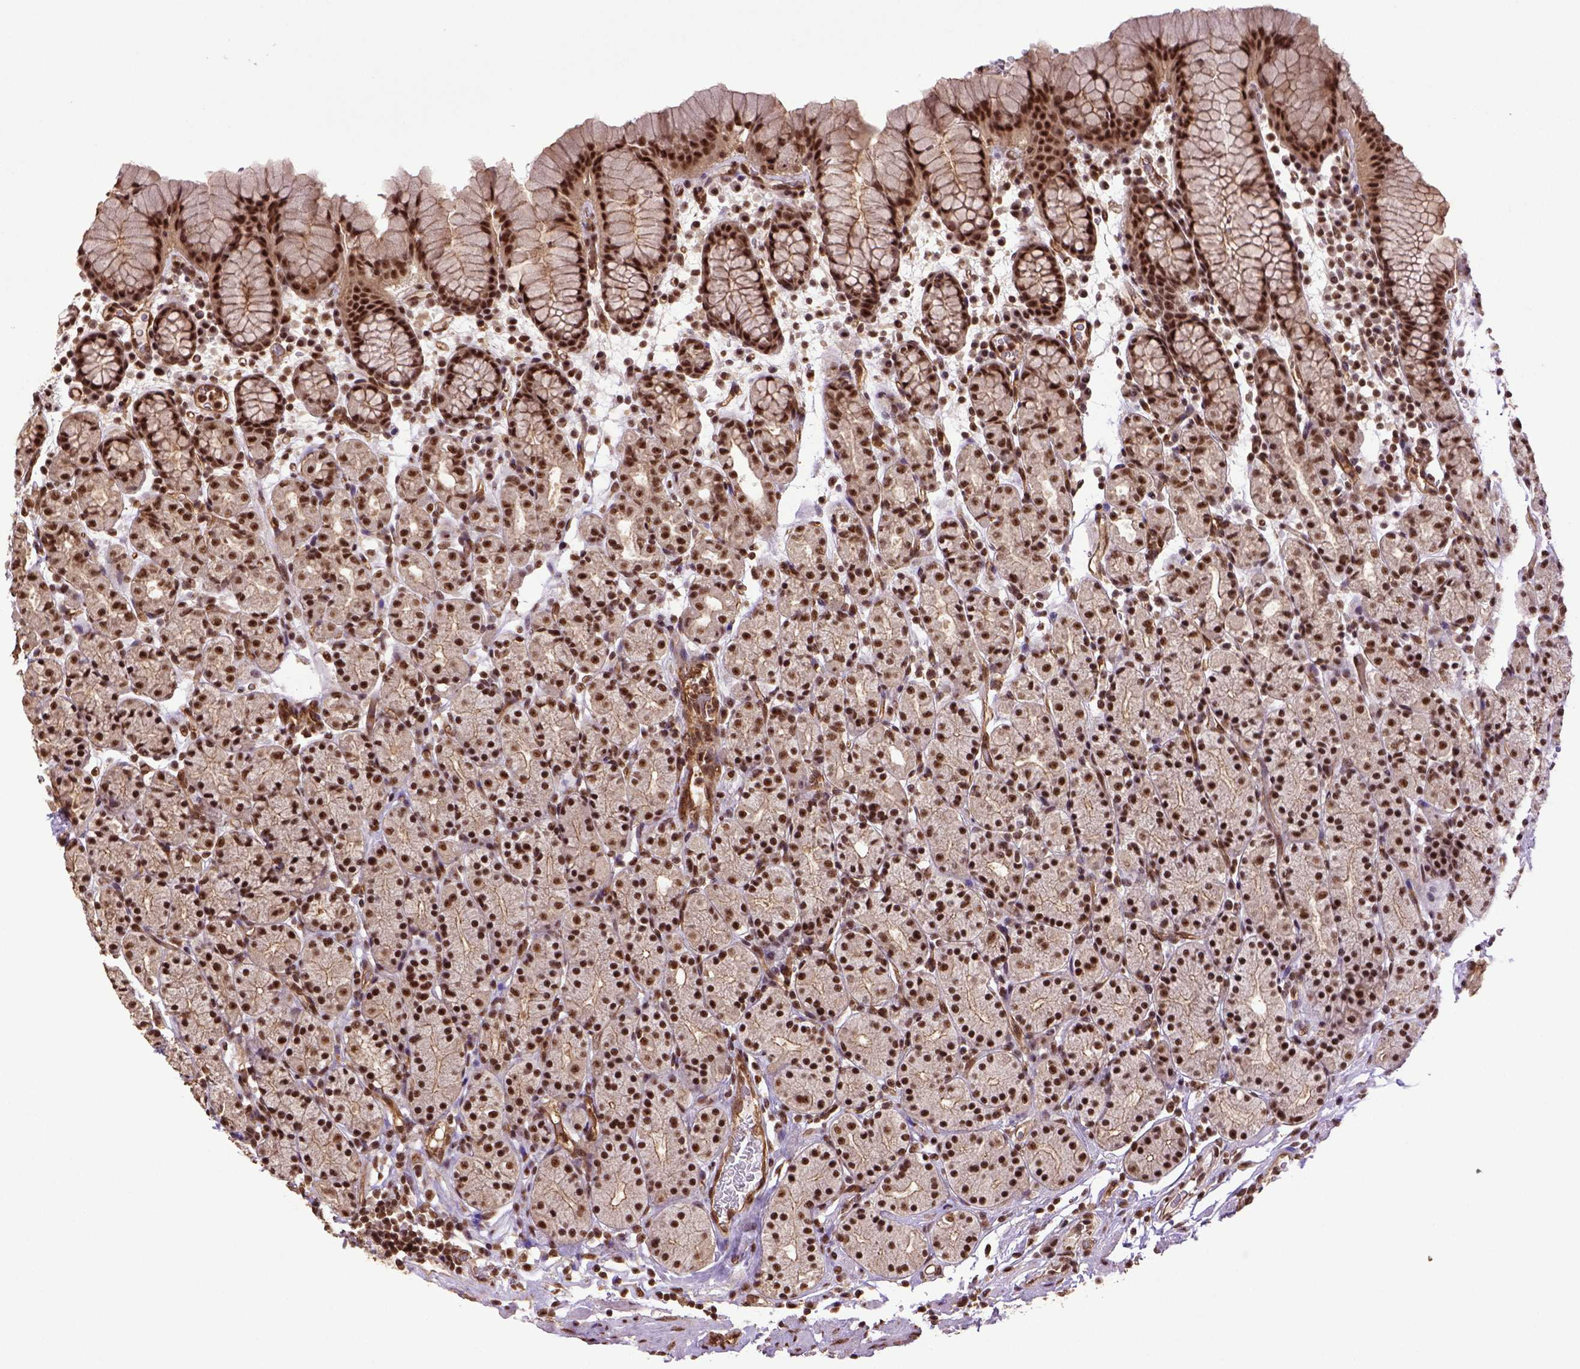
{"staining": {"intensity": "strong", "quantity": ">75%", "location": "nuclear"}, "tissue": "stomach", "cell_type": "Glandular cells", "image_type": "normal", "snomed": [{"axis": "morphology", "description": "Normal tissue, NOS"}, {"axis": "topography", "description": "Stomach, upper"}, {"axis": "topography", "description": "Stomach"}], "caption": "The image displays immunohistochemical staining of normal stomach. There is strong nuclear expression is identified in about >75% of glandular cells.", "gene": "PPIG", "patient": {"sex": "male", "age": 62}}